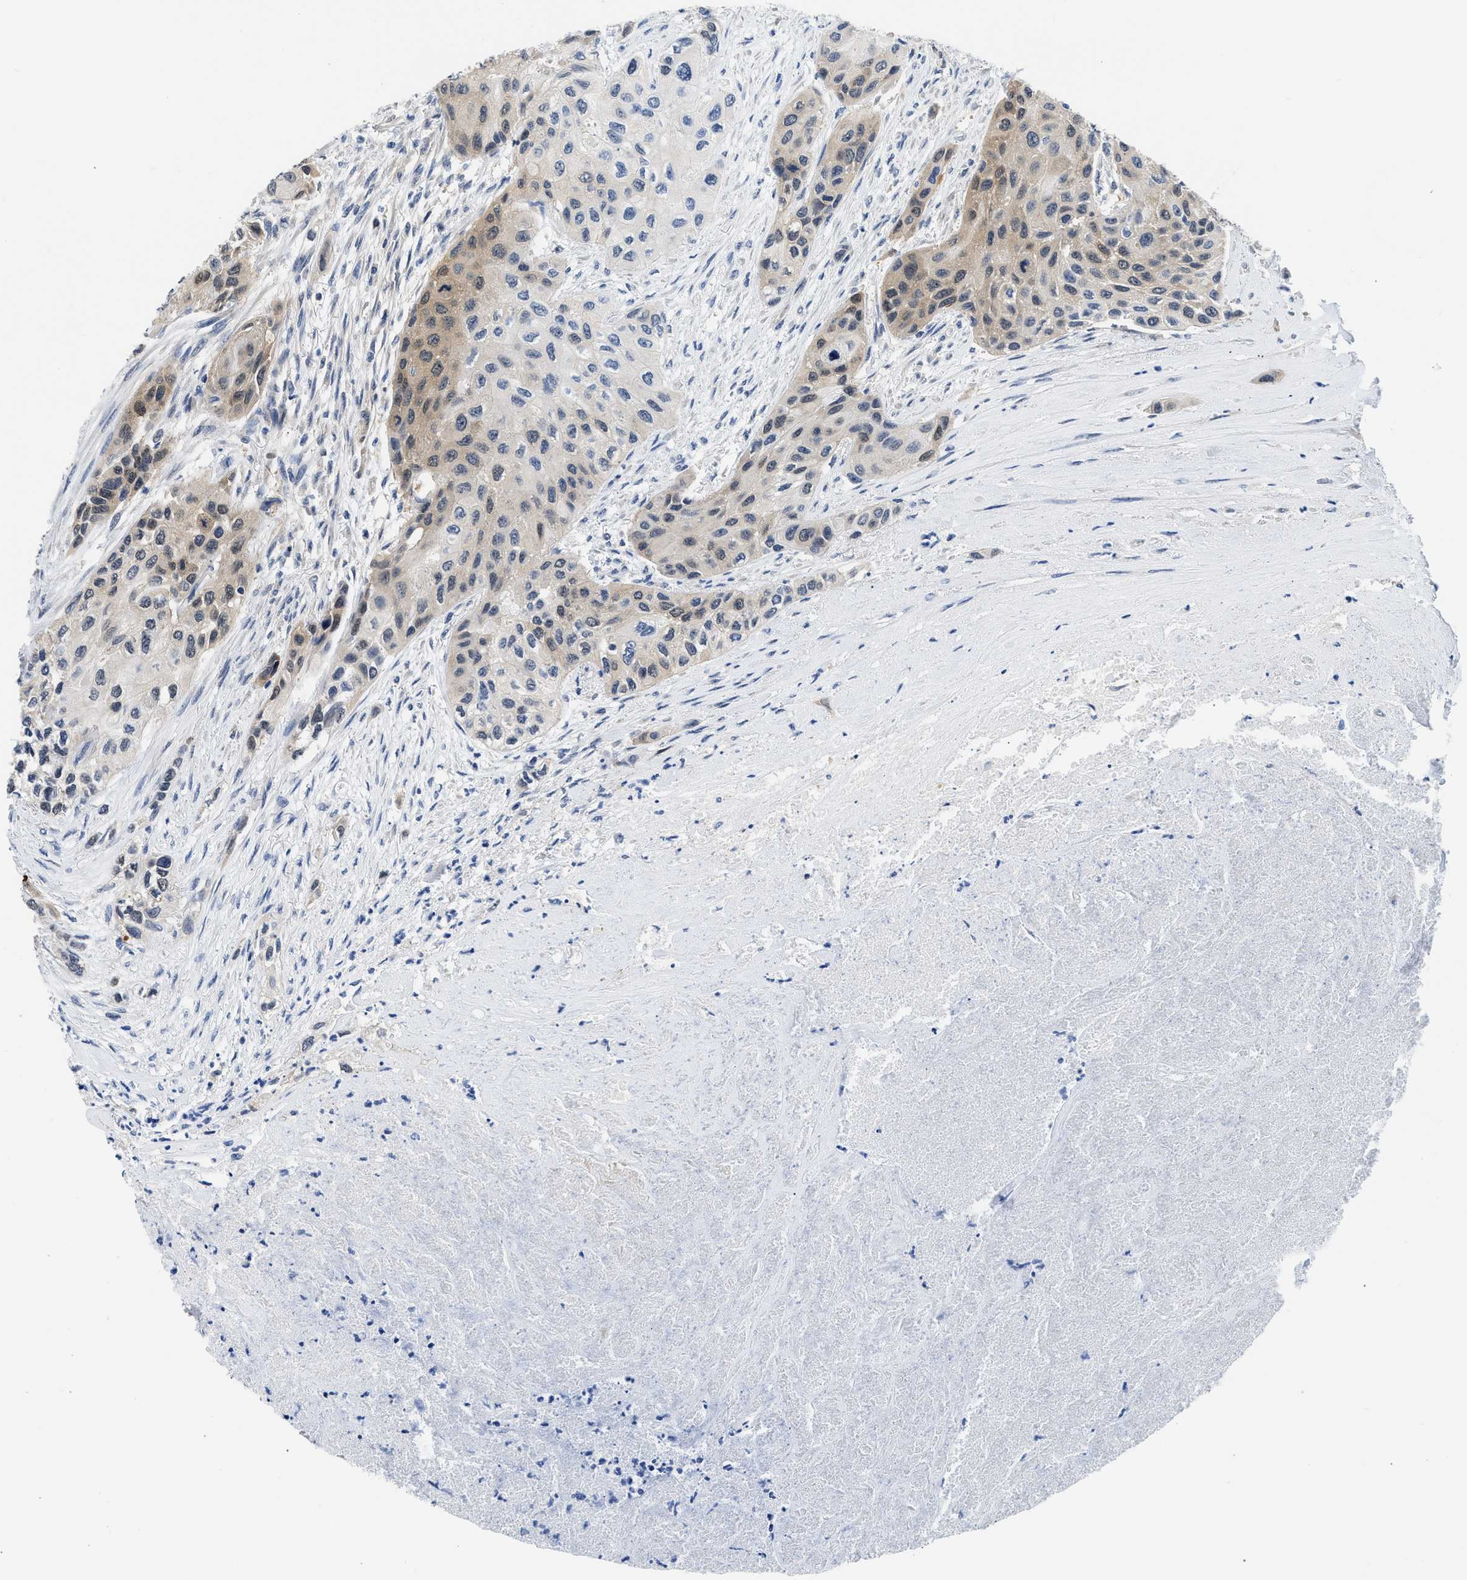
{"staining": {"intensity": "weak", "quantity": "25%-75%", "location": "cytoplasmic/membranous,nuclear"}, "tissue": "urothelial cancer", "cell_type": "Tumor cells", "image_type": "cancer", "snomed": [{"axis": "morphology", "description": "Urothelial carcinoma, High grade"}, {"axis": "topography", "description": "Urinary bladder"}], "caption": "The histopathology image shows immunohistochemical staining of urothelial cancer. There is weak cytoplasmic/membranous and nuclear expression is present in approximately 25%-75% of tumor cells. Immunohistochemistry (ihc) stains the protein in brown and the nuclei are stained blue.", "gene": "XPO5", "patient": {"sex": "female", "age": 56}}